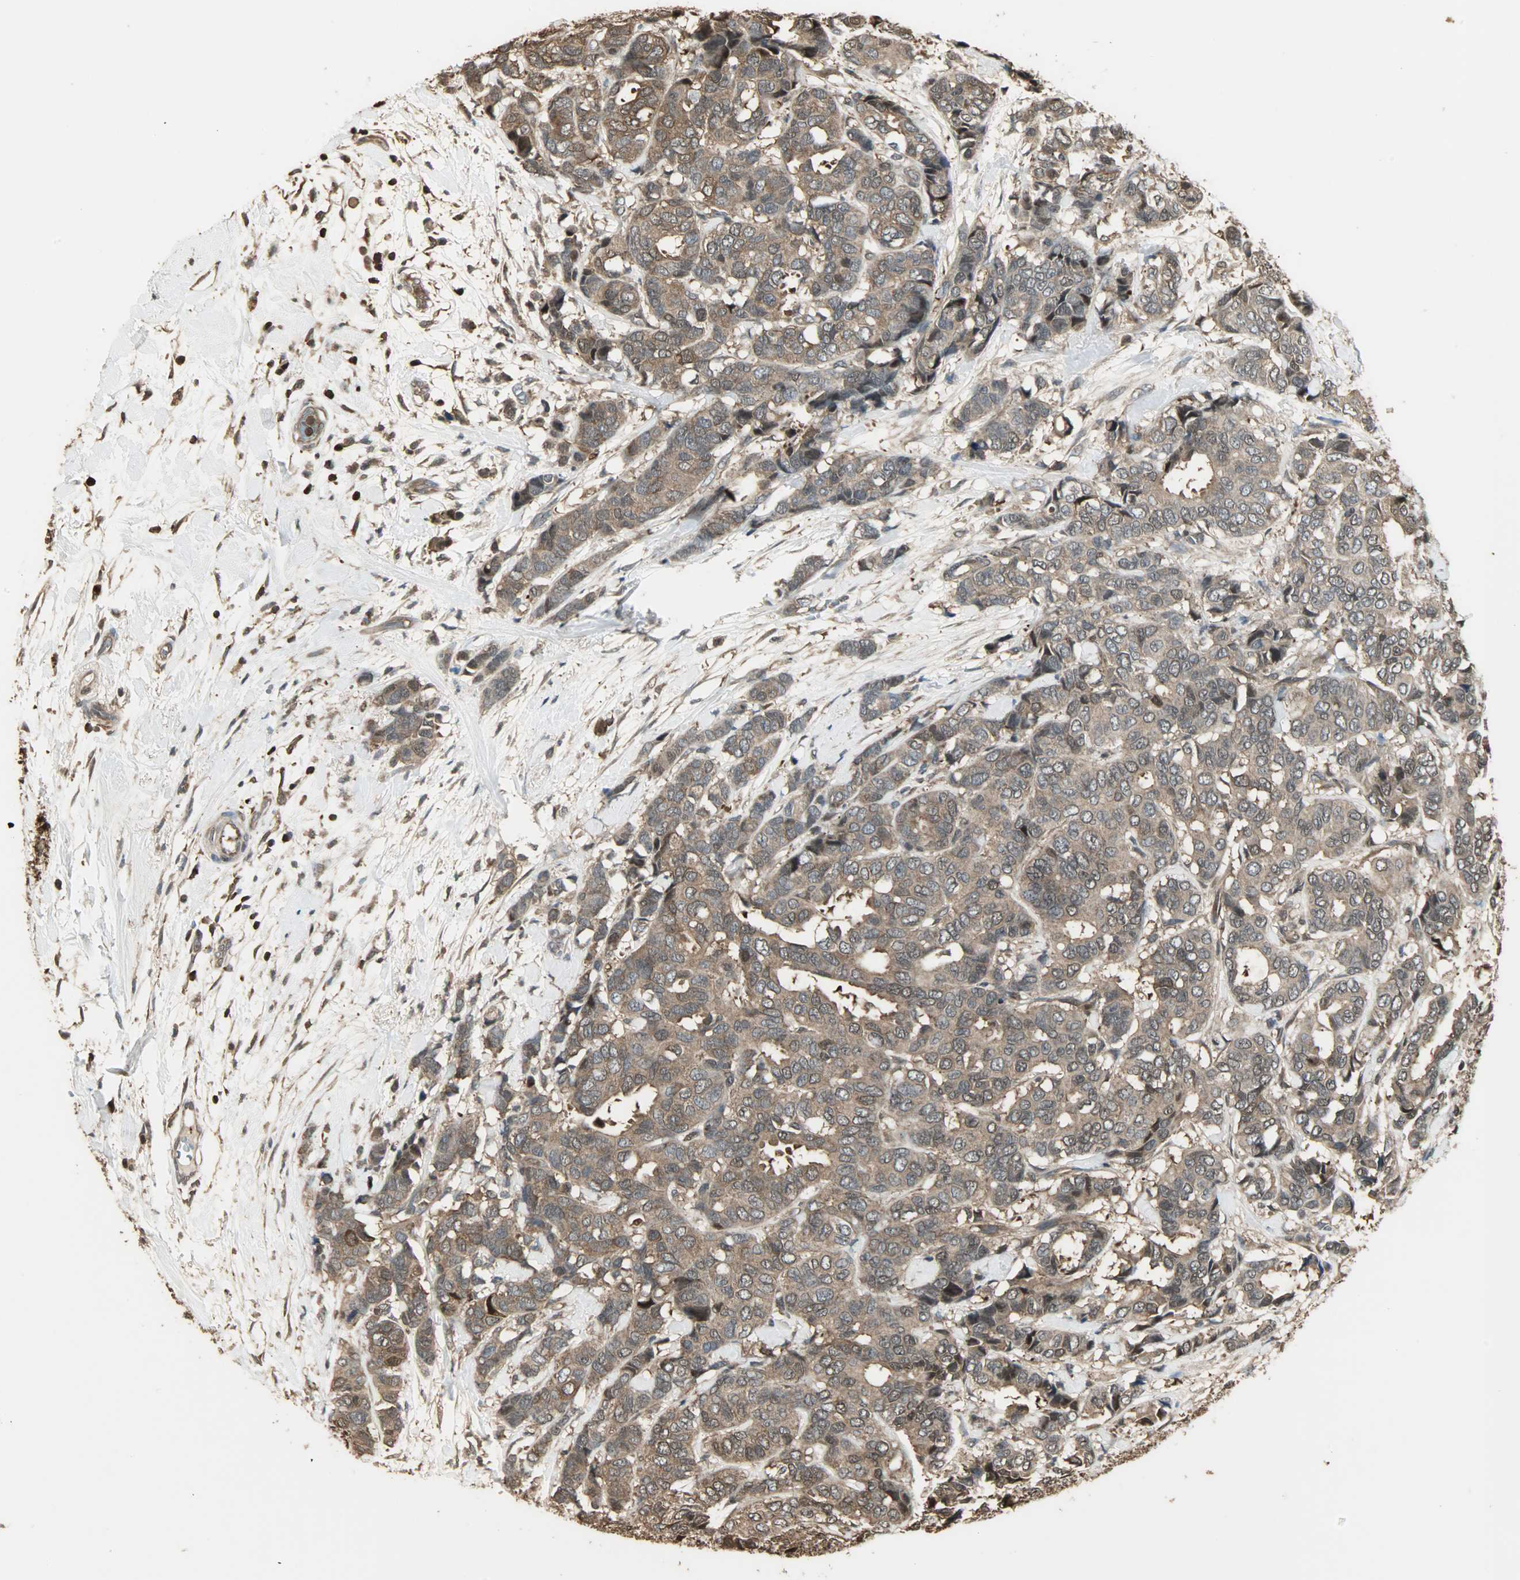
{"staining": {"intensity": "moderate", "quantity": ">75%", "location": "cytoplasmic/membranous,nuclear"}, "tissue": "breast cancer", "cell_type": "Tumor cells", "image_type": "cancer", "snomed": [{"axis": "morphology", "description": "Duct carcinoma"}, {"axis": "topography", "description": "Breast"}], "caption": "A photomicrograph showing moderate cytoplasmic/membranous and nuclear positivity in about >75% of tumor cells in breast cancer, as visualized by brown immunohistochemical staining.", "gene": "YWHAZ", "patient": {"sex": "female", "age": 87}}